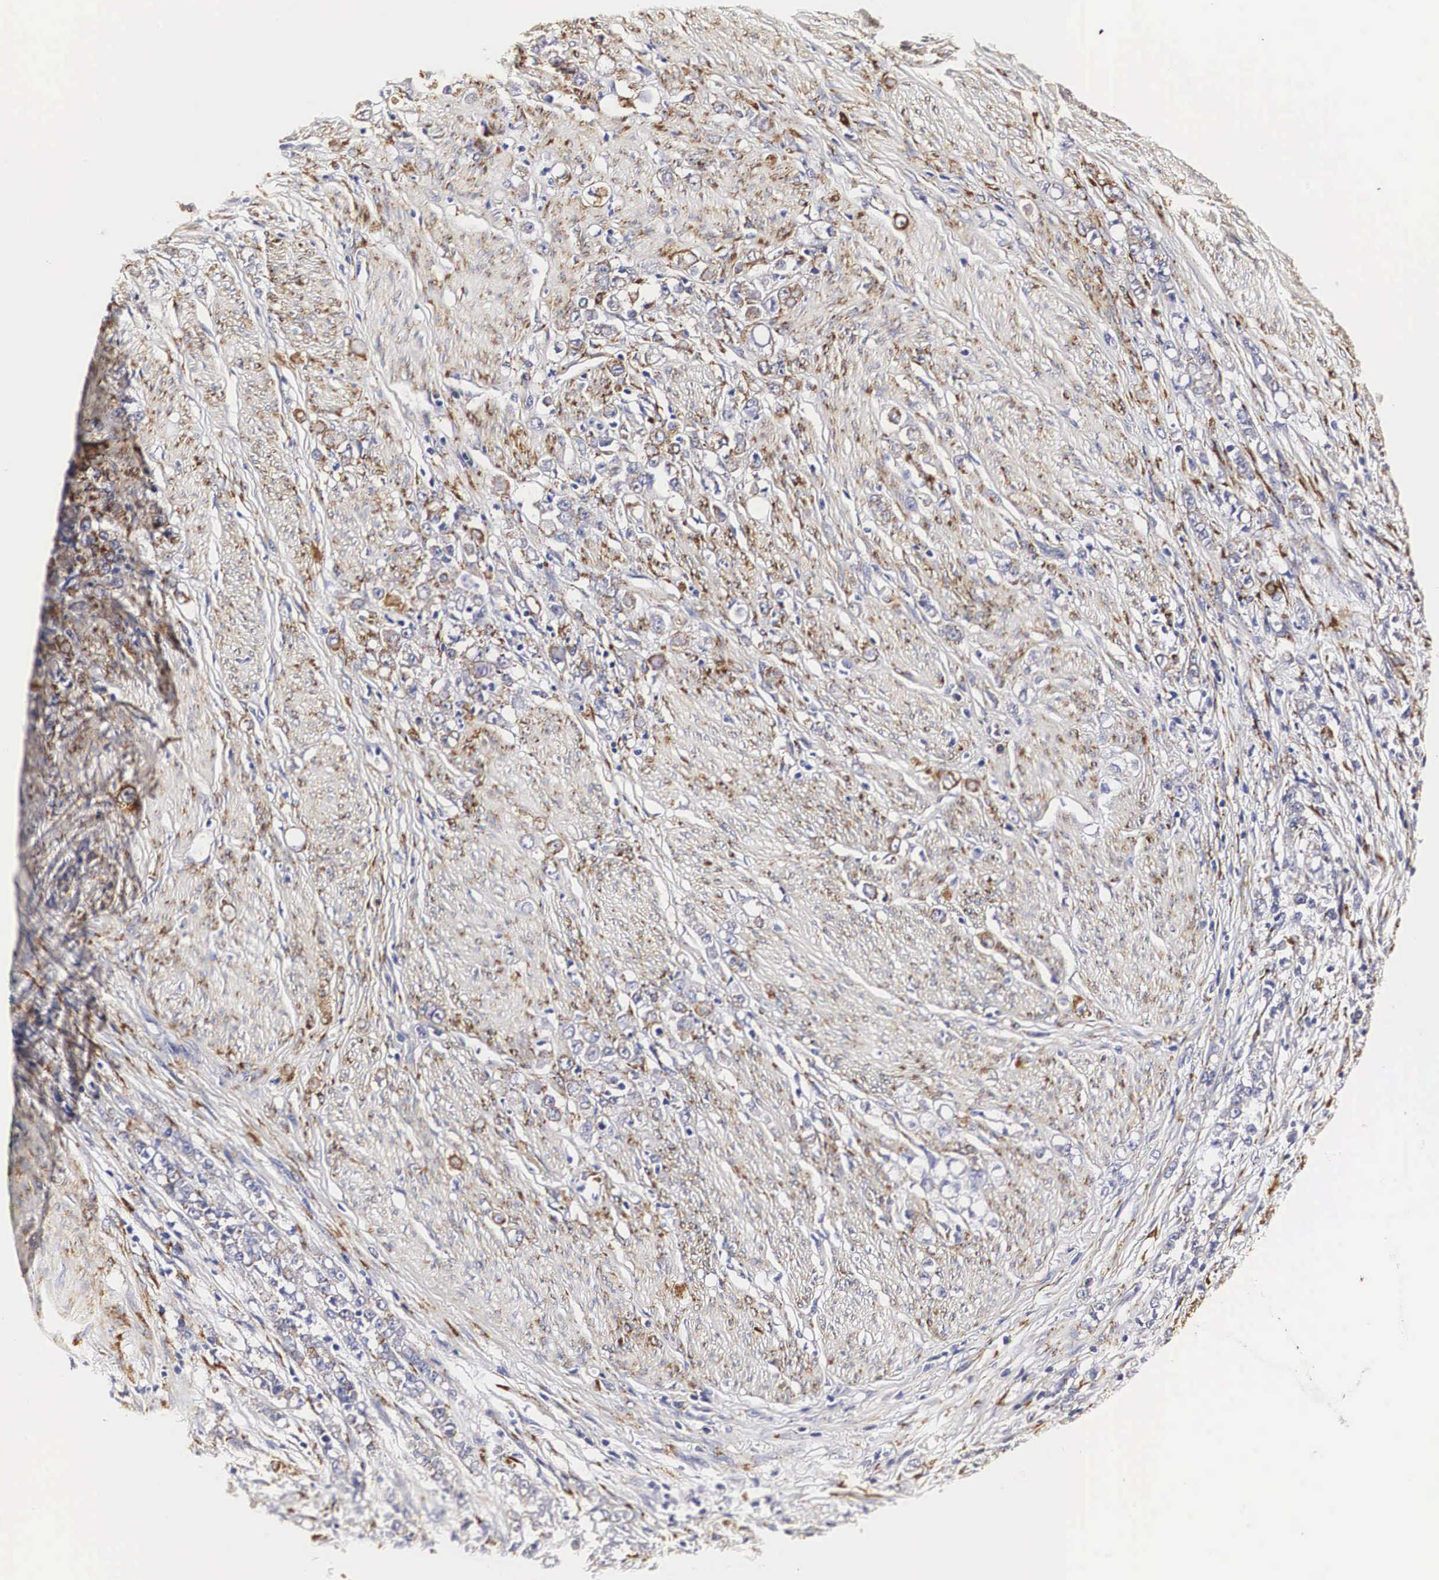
{"staining": {"intensity": "weak", "quantity": "25%-75%", "location": "cytoplasmic/membranous"}, "tissue": "stomach cancer", "cell_type": "Tumor cells", "image_type": "cancer", "snomed": [{"axis": "morphology", "description": "Adenocarcinoma, NOS"}, {"axis": "topography", "description": "Stomach"}], "caption": "Stomach cancer tissue exhibits weak cytoplasmic/membranous staining in approximately 25%-75% of tumor cells, visualized by immunohistochemistry. Nuclei are stained in blue.", "gene": "CKAP4", "patient": {"sex": "male", "age": 72}}